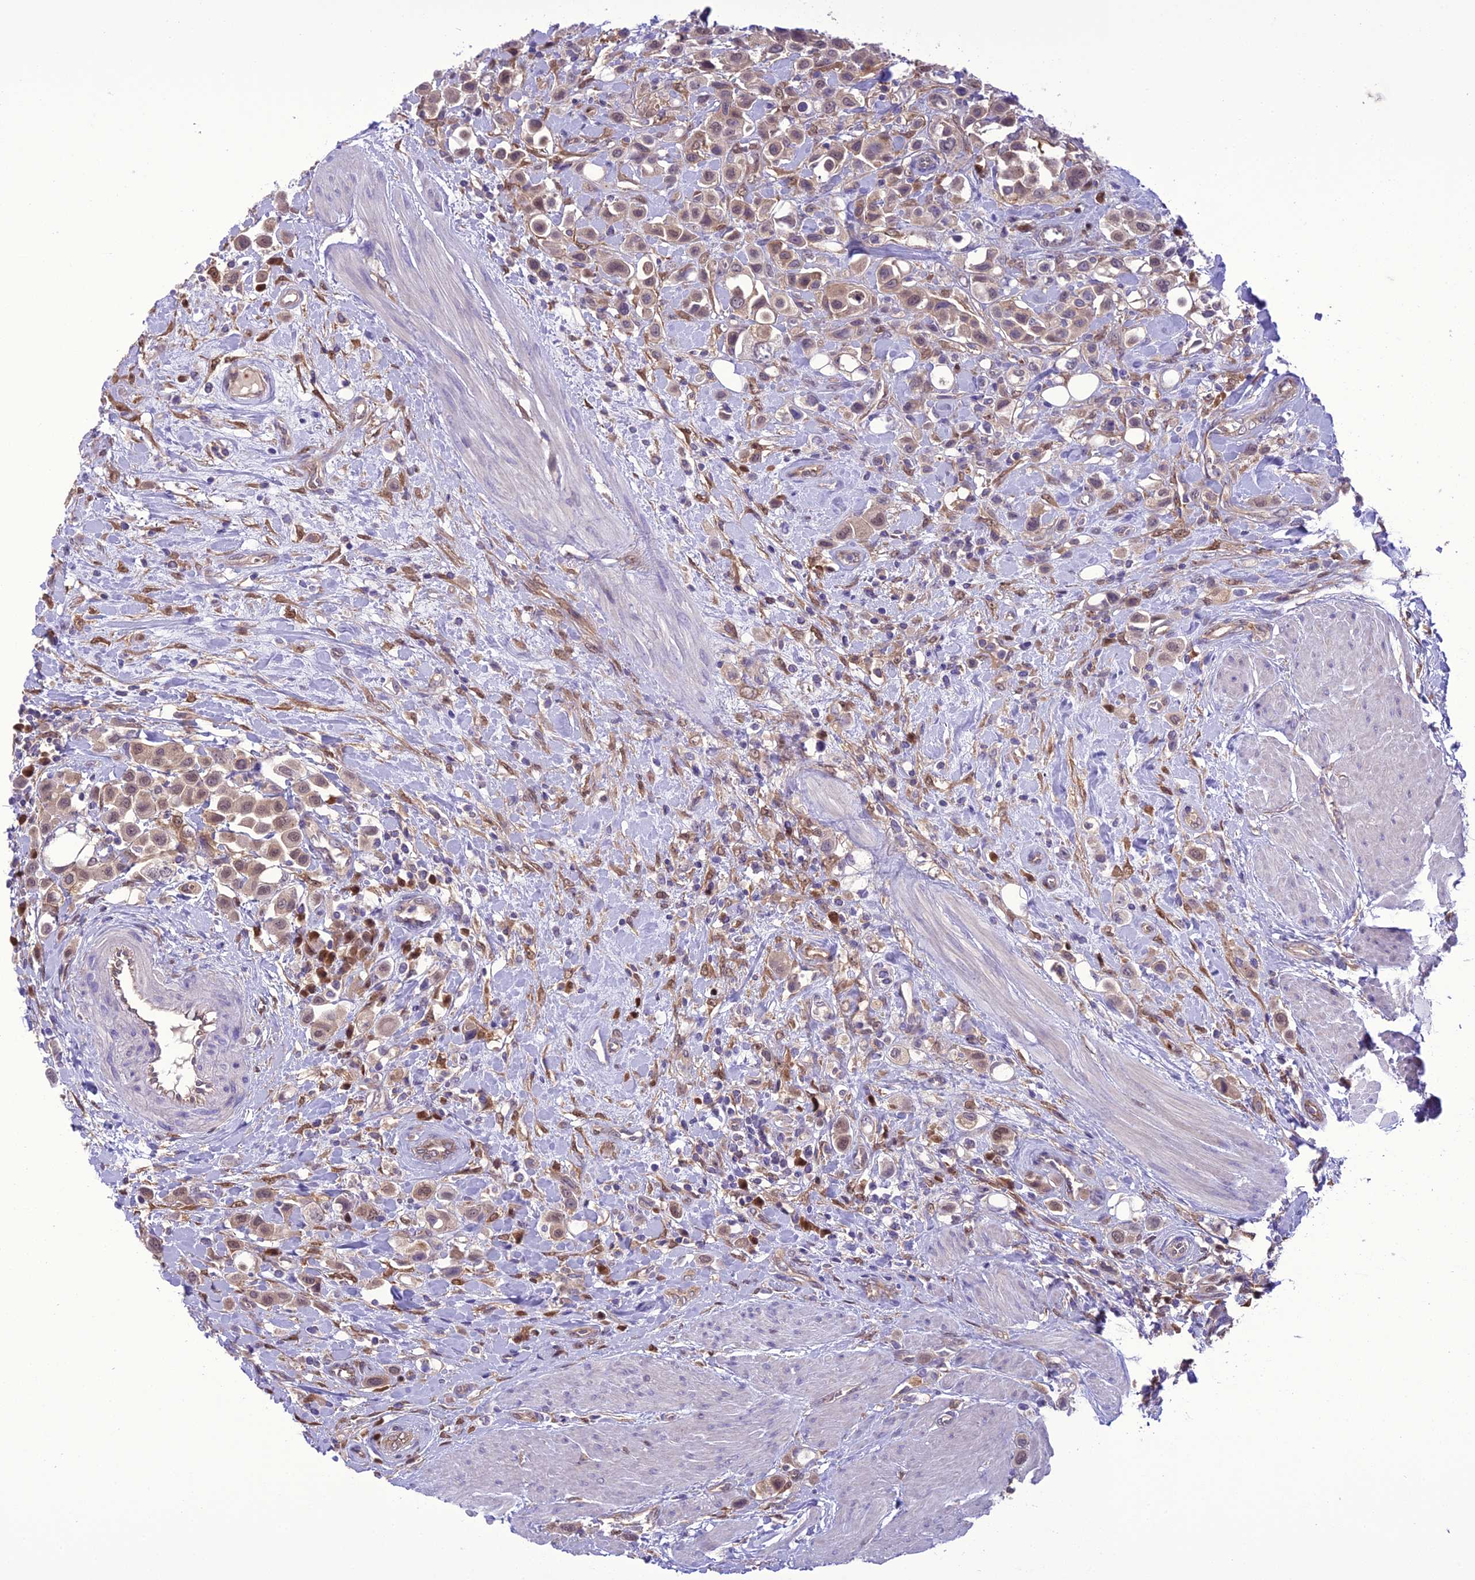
{"staining": {"intensity": "weak", "quantity": ">75%", "location": "cytoplasmic/membranous,nuclear"}, "tissue": "urothelial cancer", "cell_type": "Tumor cells", "image_type": "cancer", "snomed": [{"axis": "morphology", "description": "Urothelial carcinoma, High grade"}, {"axis": "topography", "description": "Urinary bladder"}], "caption": "Urothelial cancer stained for a protein demonstrates weak cytoplasmic/membranous and nuclear positivity in tumor cells. The staining was performed using DAB, with brown indicating positive protein expression. Nuclei are stained blue with hematoxylin.", "gene": "BORCS6", "patient": {"sex": "male", "age": 50}}